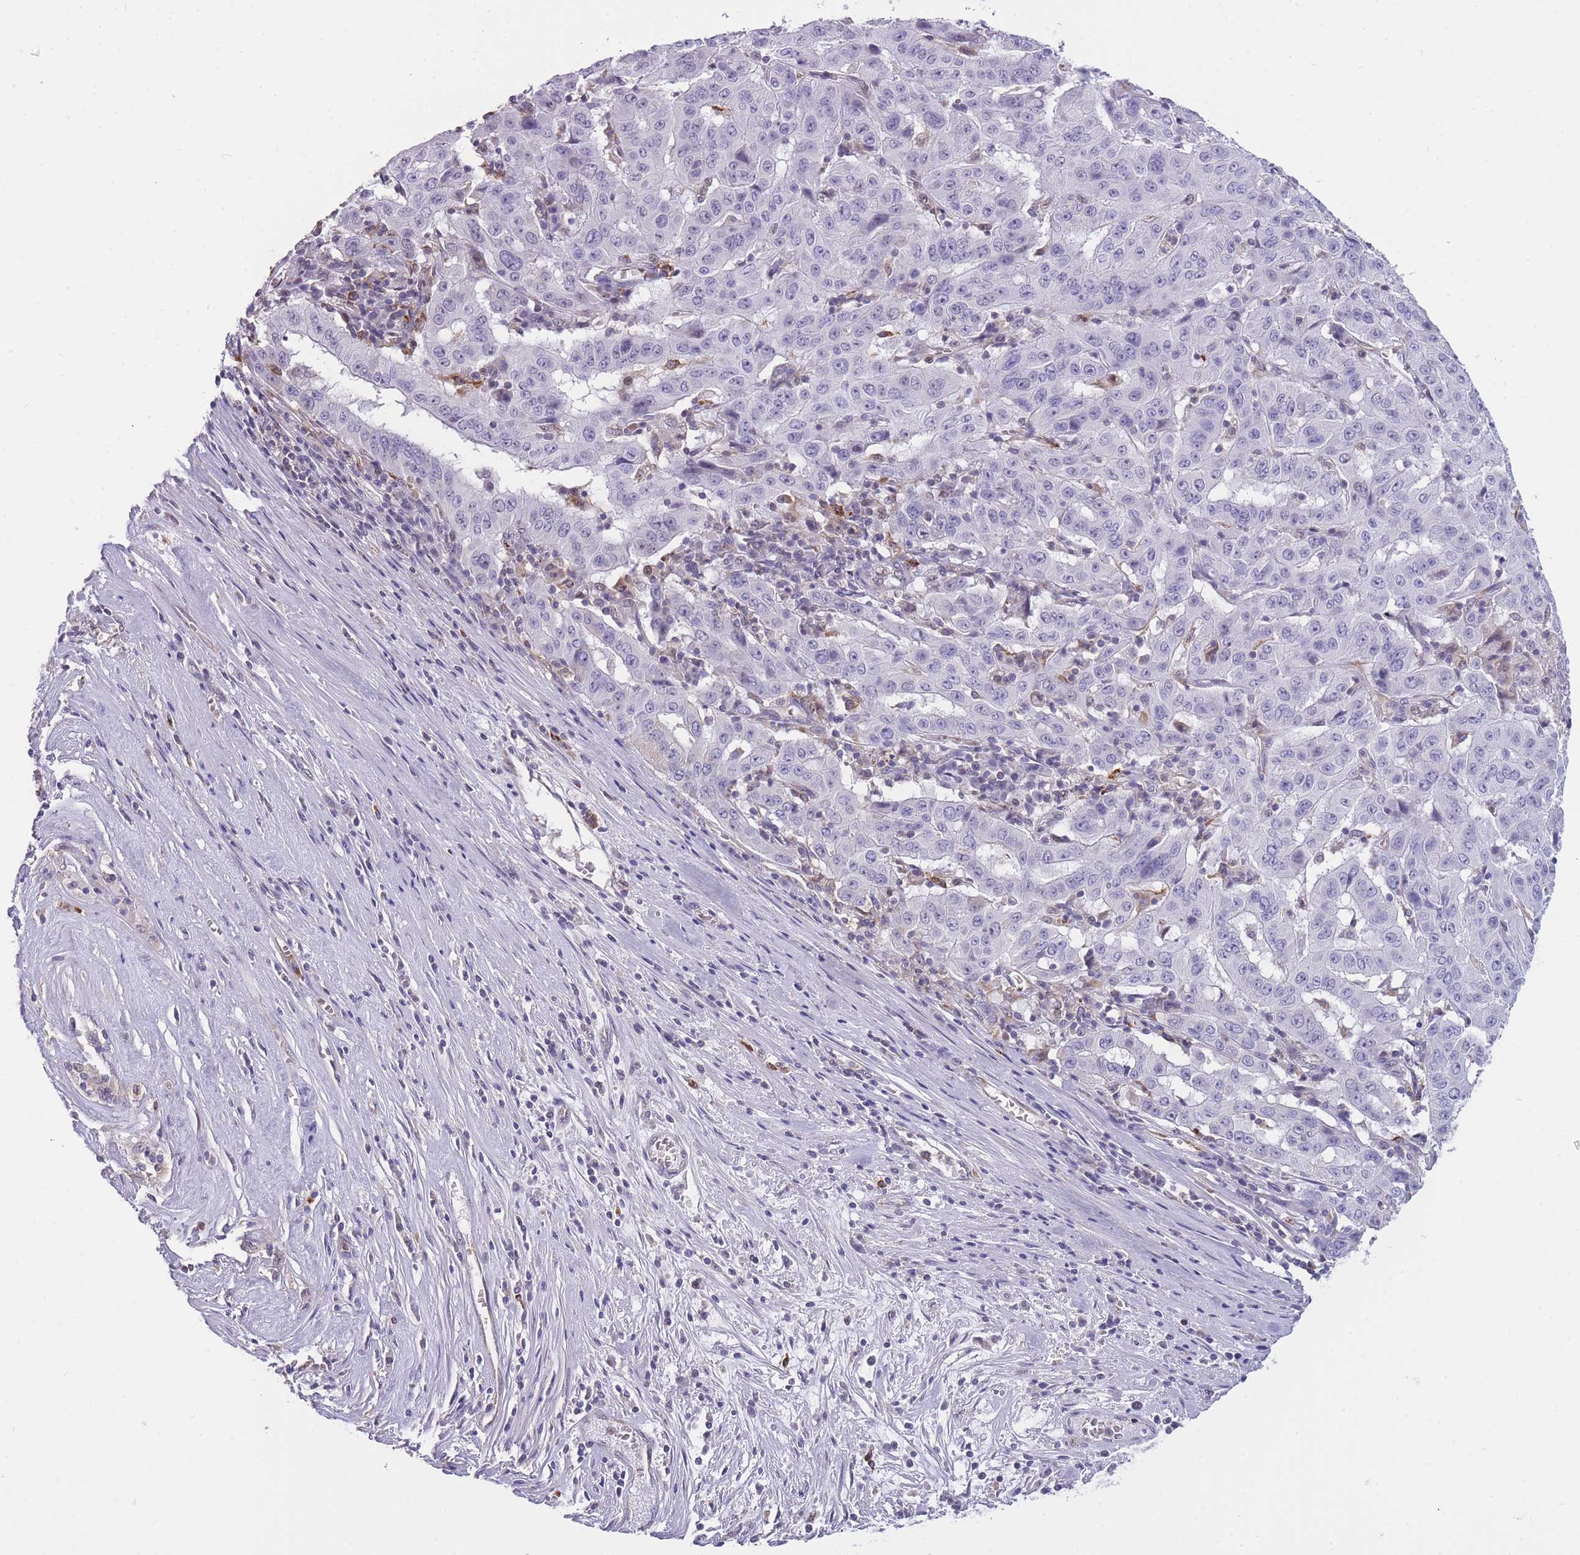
{"staining": {"intensity": "negative", "quantity": "none", "location": "none"}, "tissue": "pancreatic cancer", "cell_type": "Tumor cells", "image_type": "cancer", "snomed": [{"axis": "morphology", "description": "Adenocarcinoma, NOS"}, {"axis": "topography", "description": "Pancreas"}], "caption": "An image of human pancreatic cancer is negative for staining in tumor cells.", "gene": "ZNF662", "patient": {"sex": "male", "age": 63}}